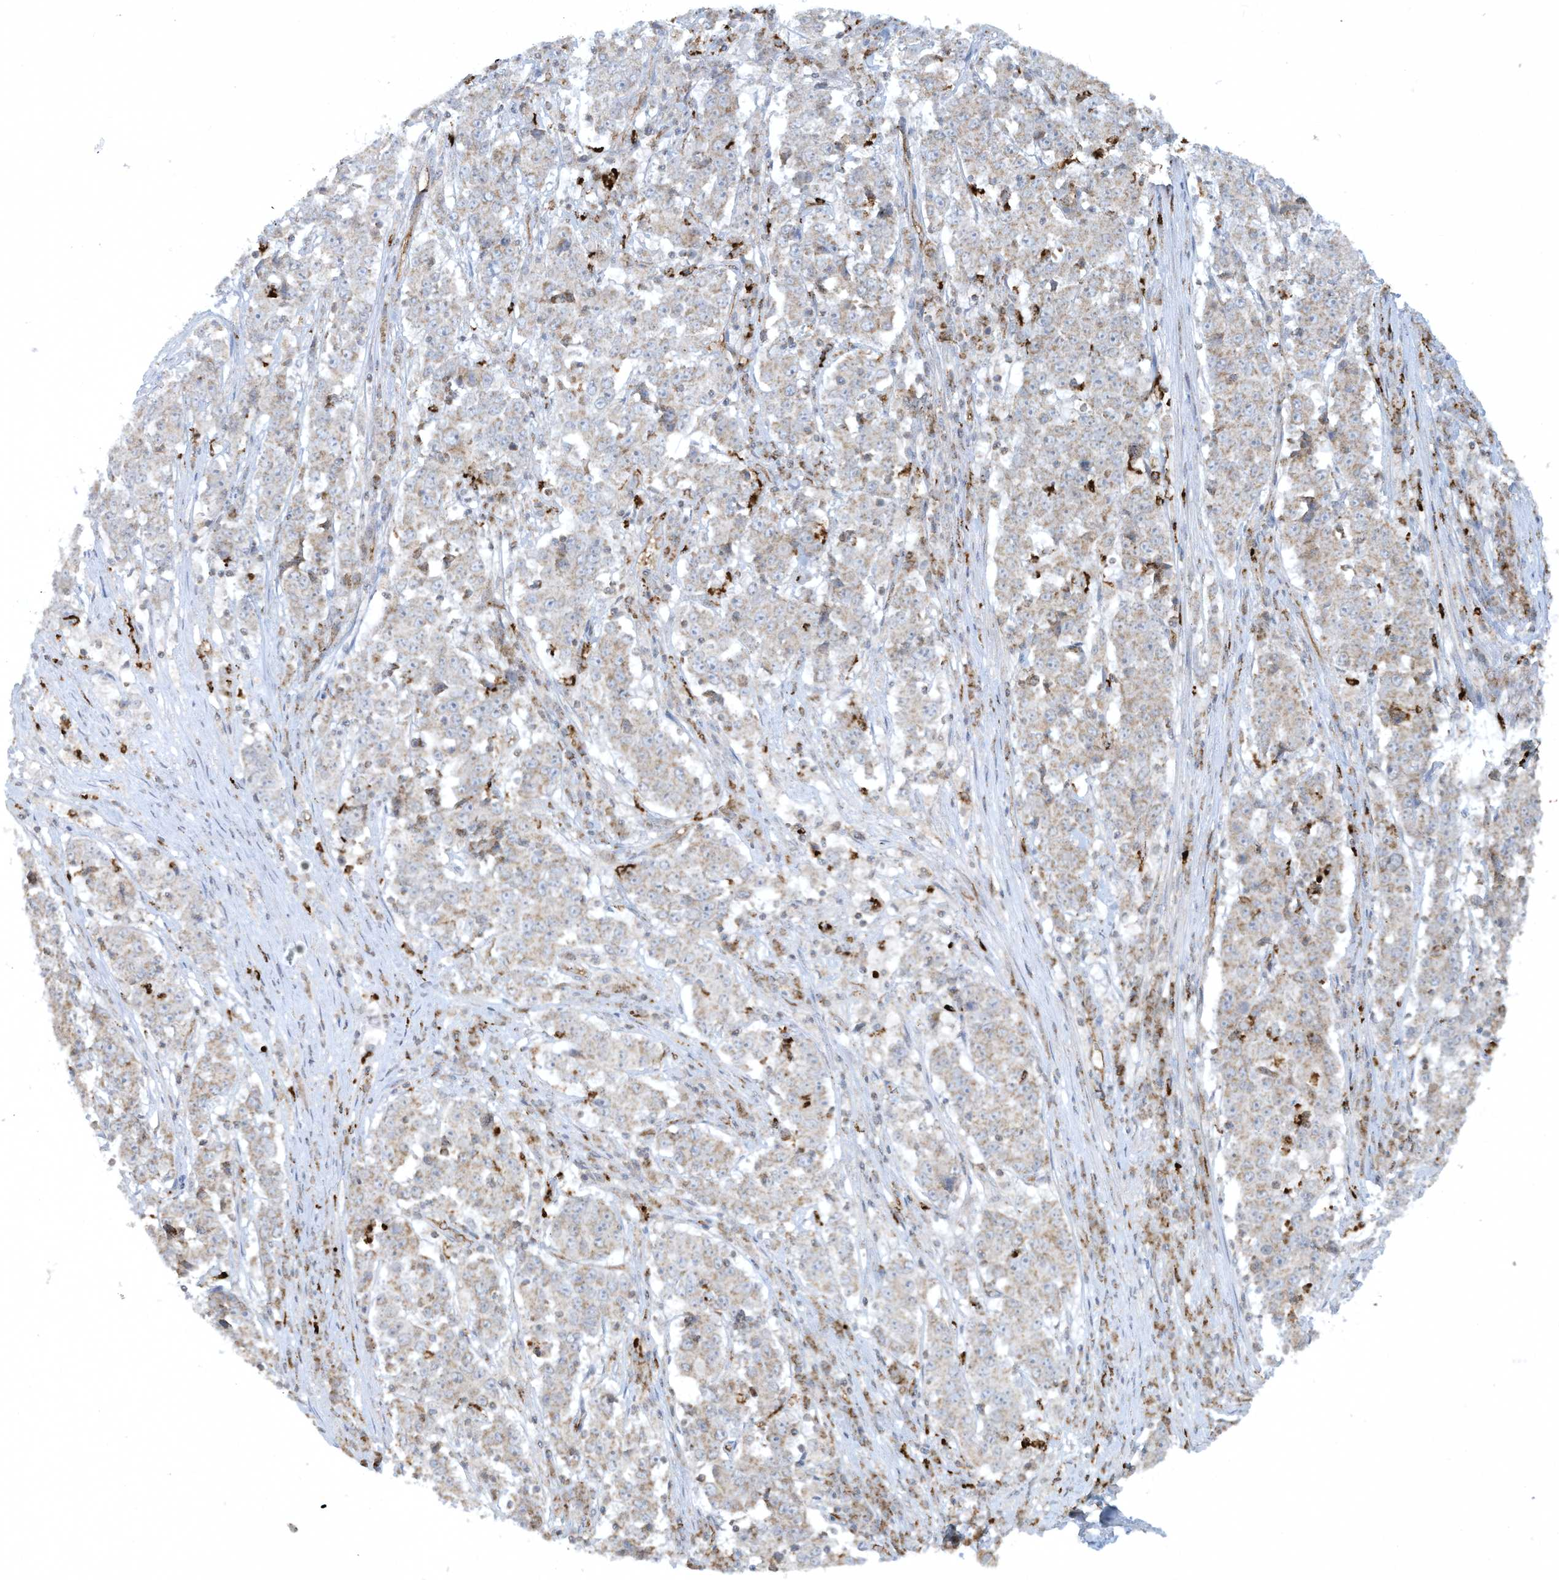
{"staining": {"intensity": "weak", "quantity": ">75%", "location": "cytoplasmic/membranous"}, "tissue": "stomach cancer", "cell_type": "Tumor cells", "image_type": "cancer", "snomed": [{"axis": "morphology", "description": "Adenocarcinoma, NOS"}, {"axis": "topography", "description": "Stomach"}], "caption": "High-magnification brightfield microscopy of stomach cancer (adenocarcinoma) stained with DAB (3,3'-diaminobenzidine) (brown) and counterstained with hematoxylin (blue). tumor cells exhibit weak cytoplasmic/membranous expression is appreciated in approximately>75% of cells. Nuclei are stained in blue.", "gene": "CHRNA4", "patient": {"sex": "male", "age": 59}}